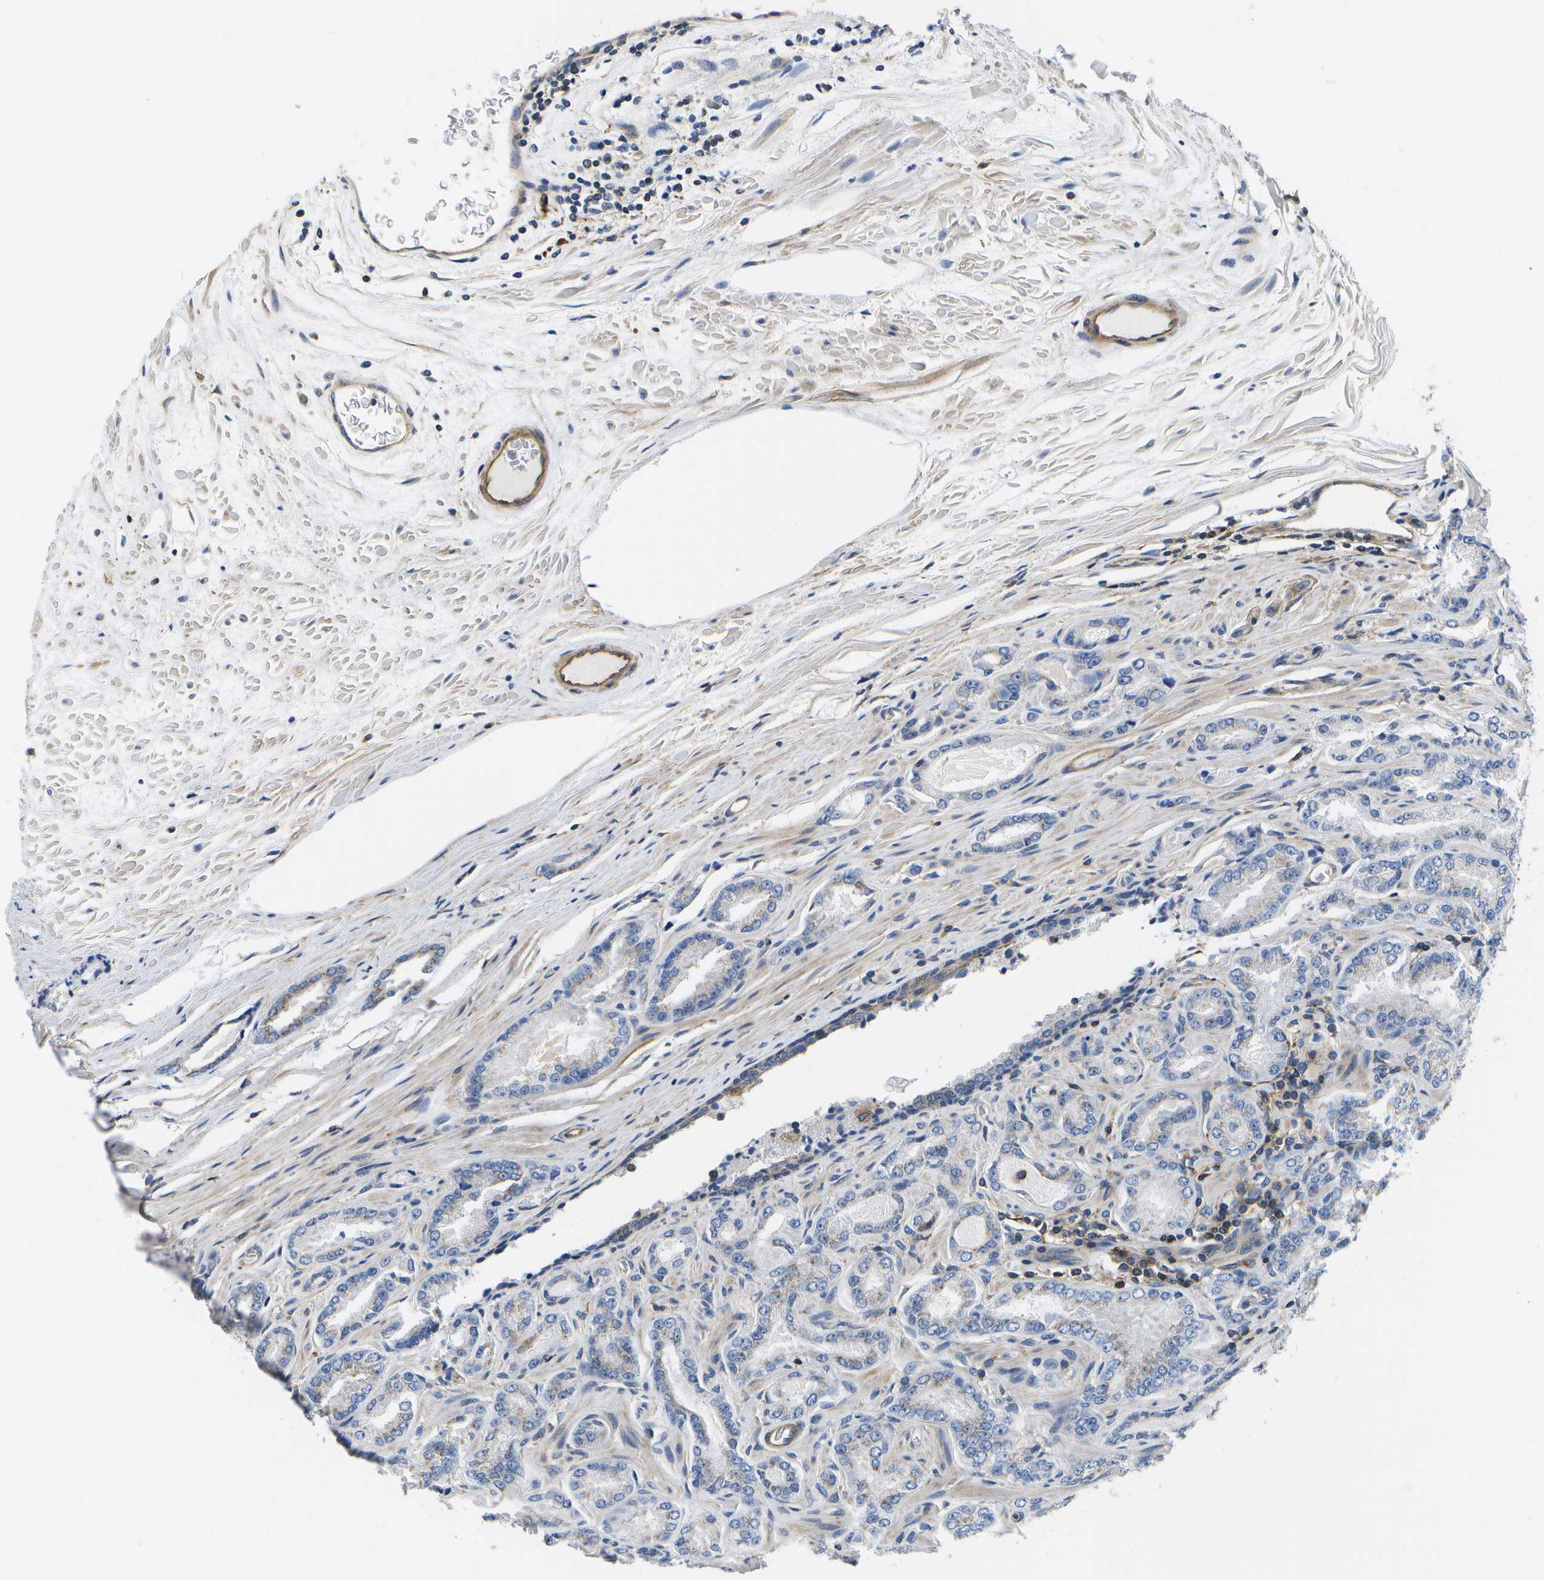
{"staining": {"intensity": "moderate", "quantity": "<25%", "location": "cytoplasmic/membranous"}, "tissue": "prostate cancer", "cell_type": "Tumor cells", "image_type": "cancer", "snomed": [{"axis": "morphology", "description": "Adenocarcinoma, High grade"}, {"axis": "topography", "description": "Prostate"}], "caption": "Moderate cytoplasmic/membranous protein positivity is present in approximately <25% of tumor cells in high-grade adenocarcinoma (prostate).", "gene": "BST2", "patient": {"sex": "male", "age": 65}}